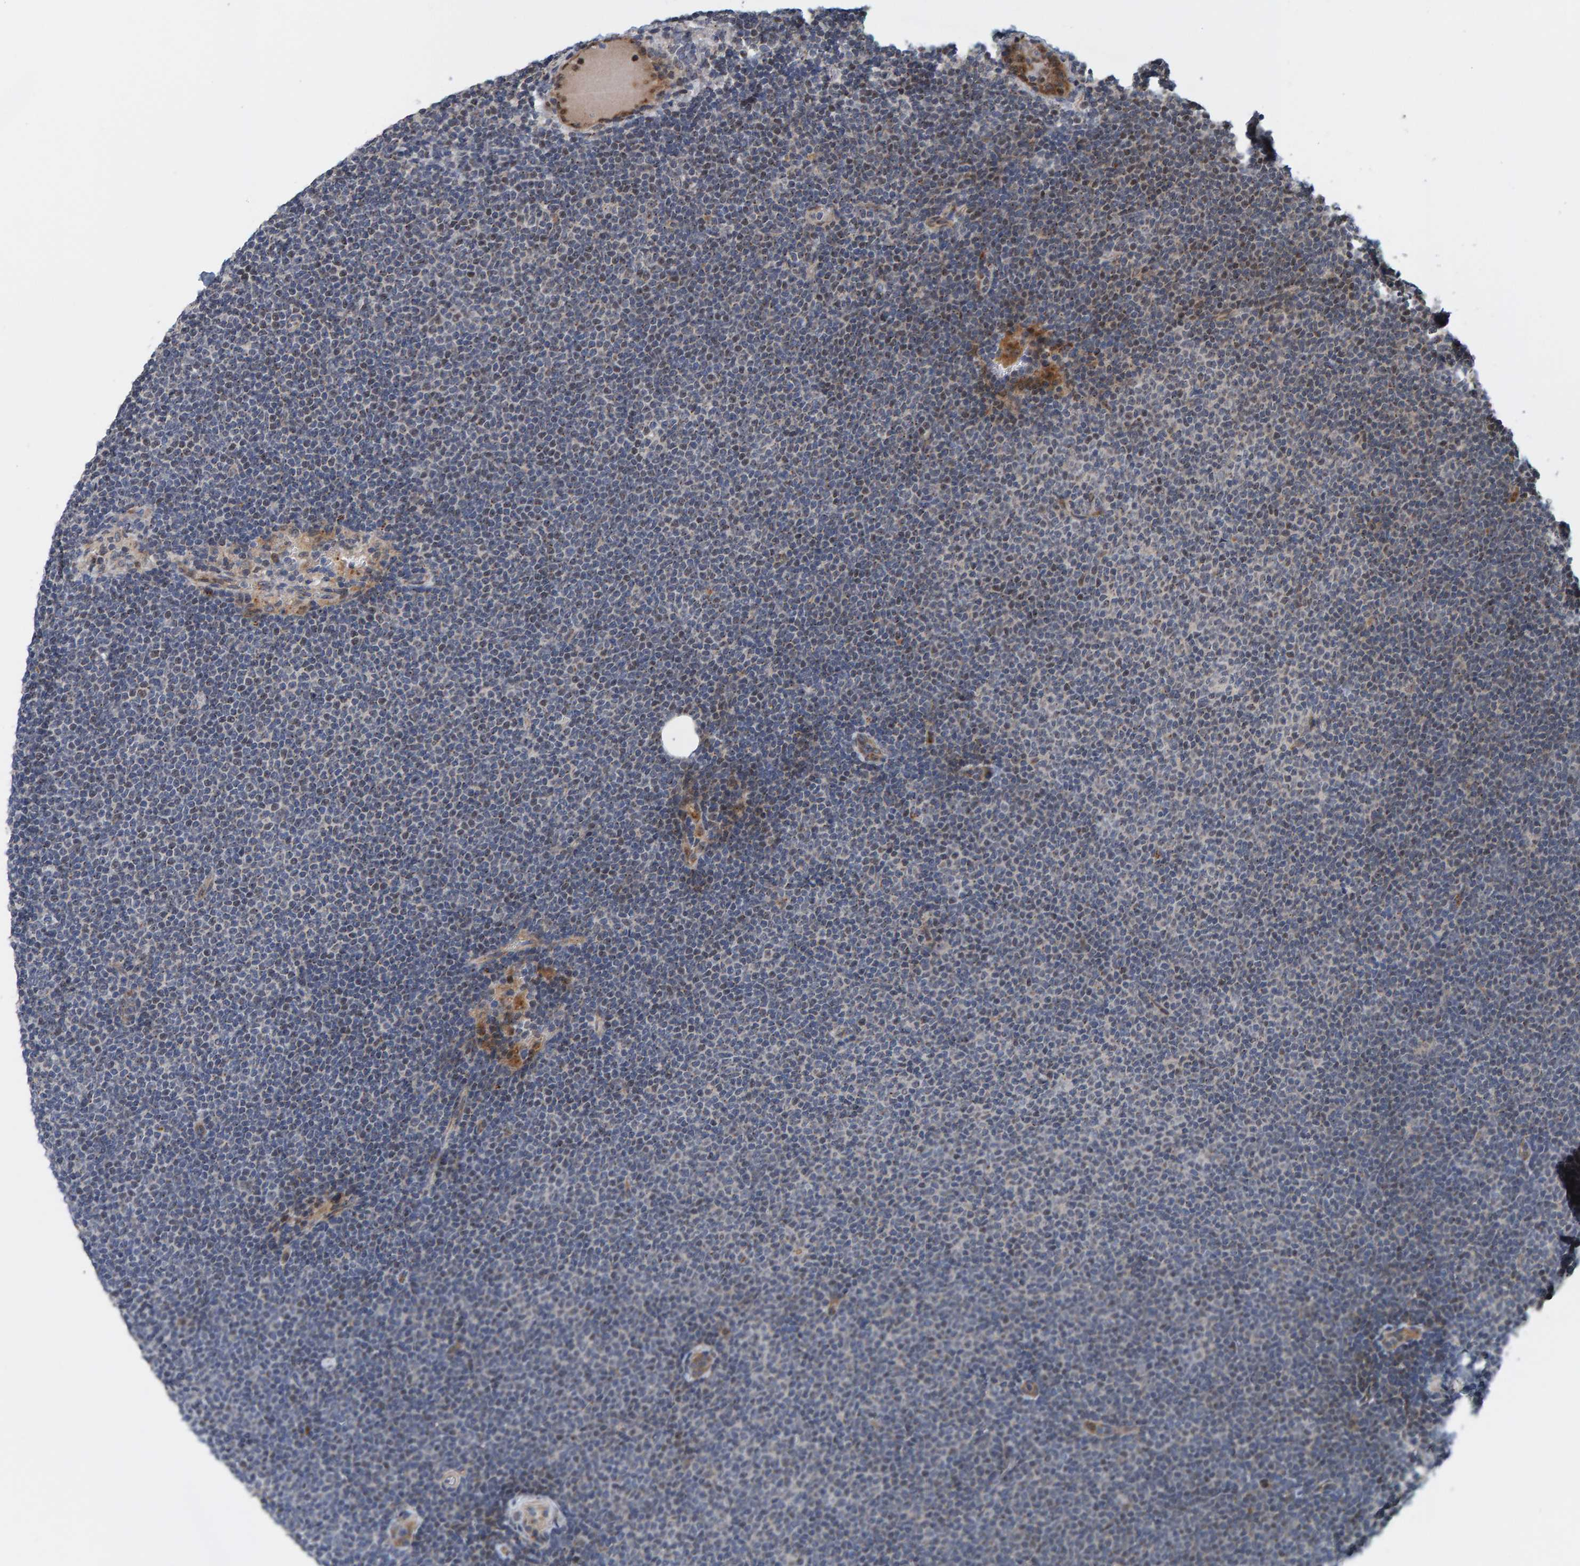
{"staining": {"intensity": "weak", "quantity": "25%-75%", "location": "cytoplasmic/membranous"}, "tissue": "lymphoma", "cell_type": "Tumor cells", "image_type": "cancer", "snomed": [{"axis": "morphology", "description": "Malignant lymphoma, non-Hodgkin's type, Low grade"}, {"axis": "topography", "description": "Lymph node"}], "caption": "Lymphoma tissue displays weak cytoplasmic/membranous positivity in about 25%-75% of tumor cells, visualized by immunohistochemistry.", "gene": "CCDC25", "patient": {"sex": "female", "age": 53}}